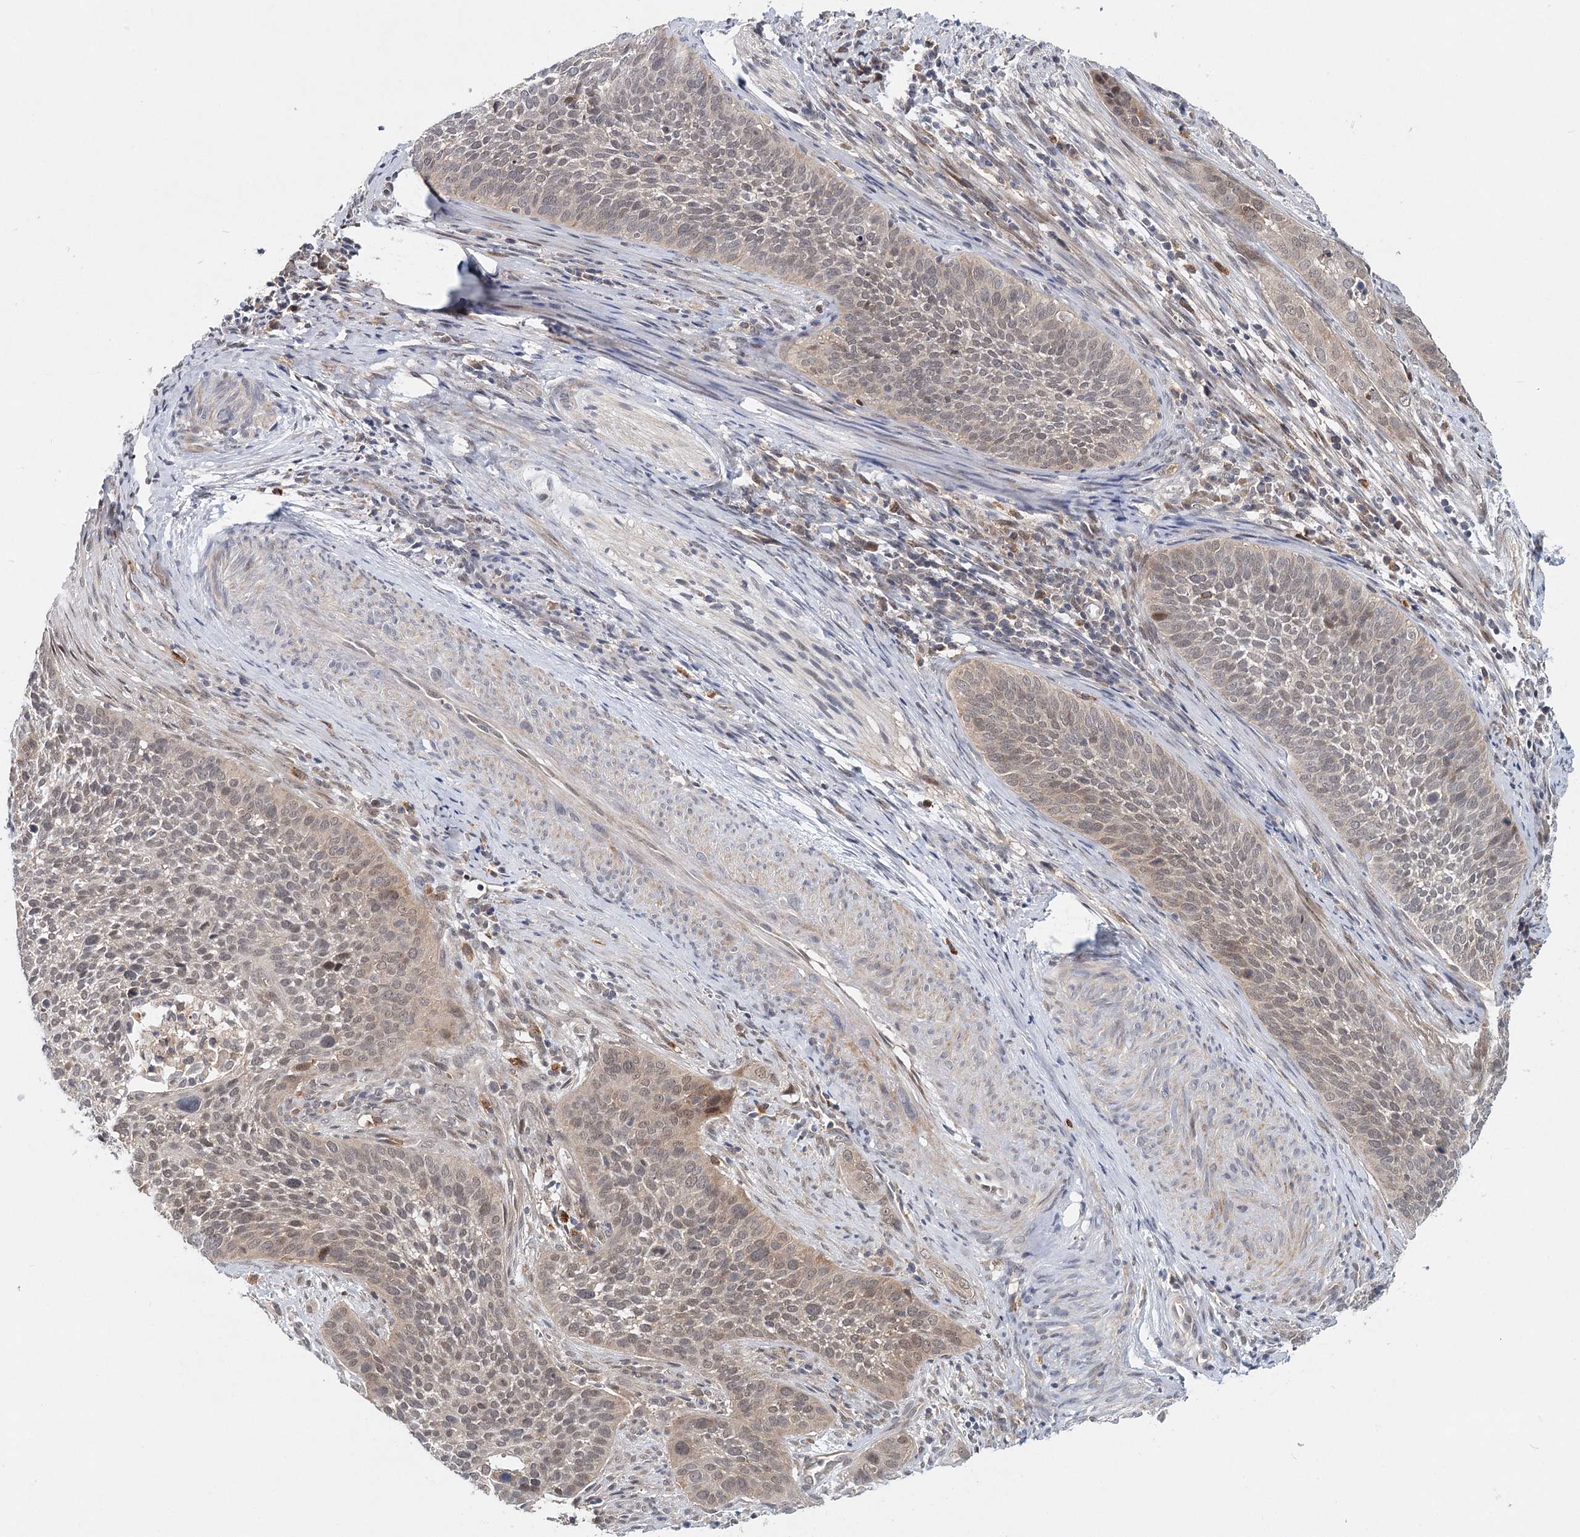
{"staining": {"intensity": "weak", "quantity": "25%-75%", "location": "cytoplasmic/membranous,nuclear"}, "tissue": "cervical cancer", "cell_type": "Tumor cells", "image_type": "cancer", "snomed": [{"axis": "morphology", "description": "Squamous cell carcinoma, NOS"}, {"axis": "topography", "description": "Cervix"}], "caption": "The immunohistochemical stain labels weak cytoplasmic/membranous and nuclear positivity in tumor cells of cervical squamous cell carcinoma tissue.", "gene": "AP3B1", "patient": {"sex": "female", "age": 34}}